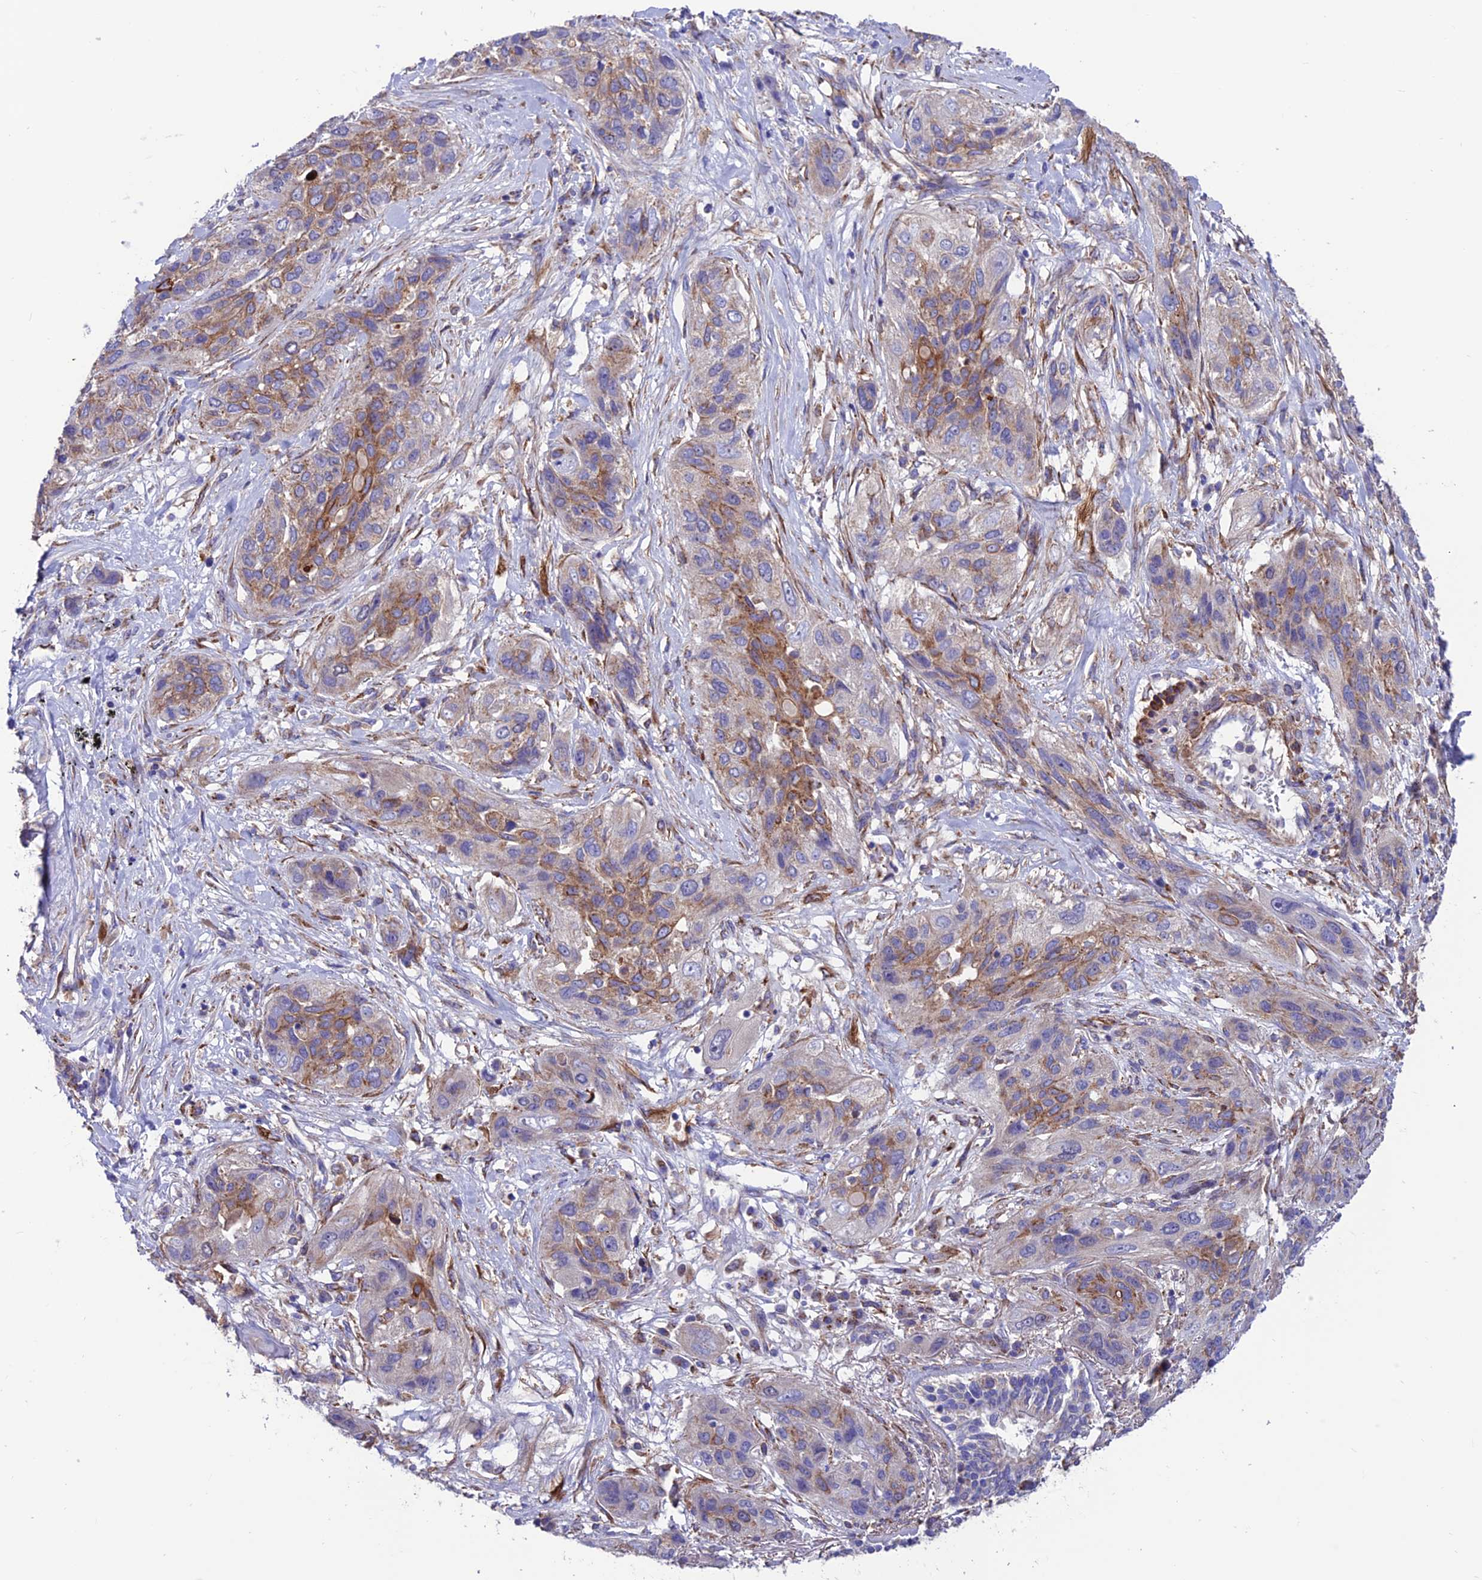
{"staining": {"intensity": "moderate", "quantity": "25%-75%", "location": "cytoplasmic/membranous"}, "tissue": "lung cancer", "cell_type": "Tumor cells", "image_type": "cancer", "snomed": [{"axis": "morphology", "description": "Squamous cell carcinoma, NOS"}, {"axis": "topography", "description": "Lung"}], "caption": "This photomicrograph shows immunohistochemistry (IHC) staining of lung cancer, with medium moderate cytoplasmic/membranous positivity in about 25%-75% of tumor cells.", "gene": "VPS16", "patient": {"sex": "female", "age": 70}}